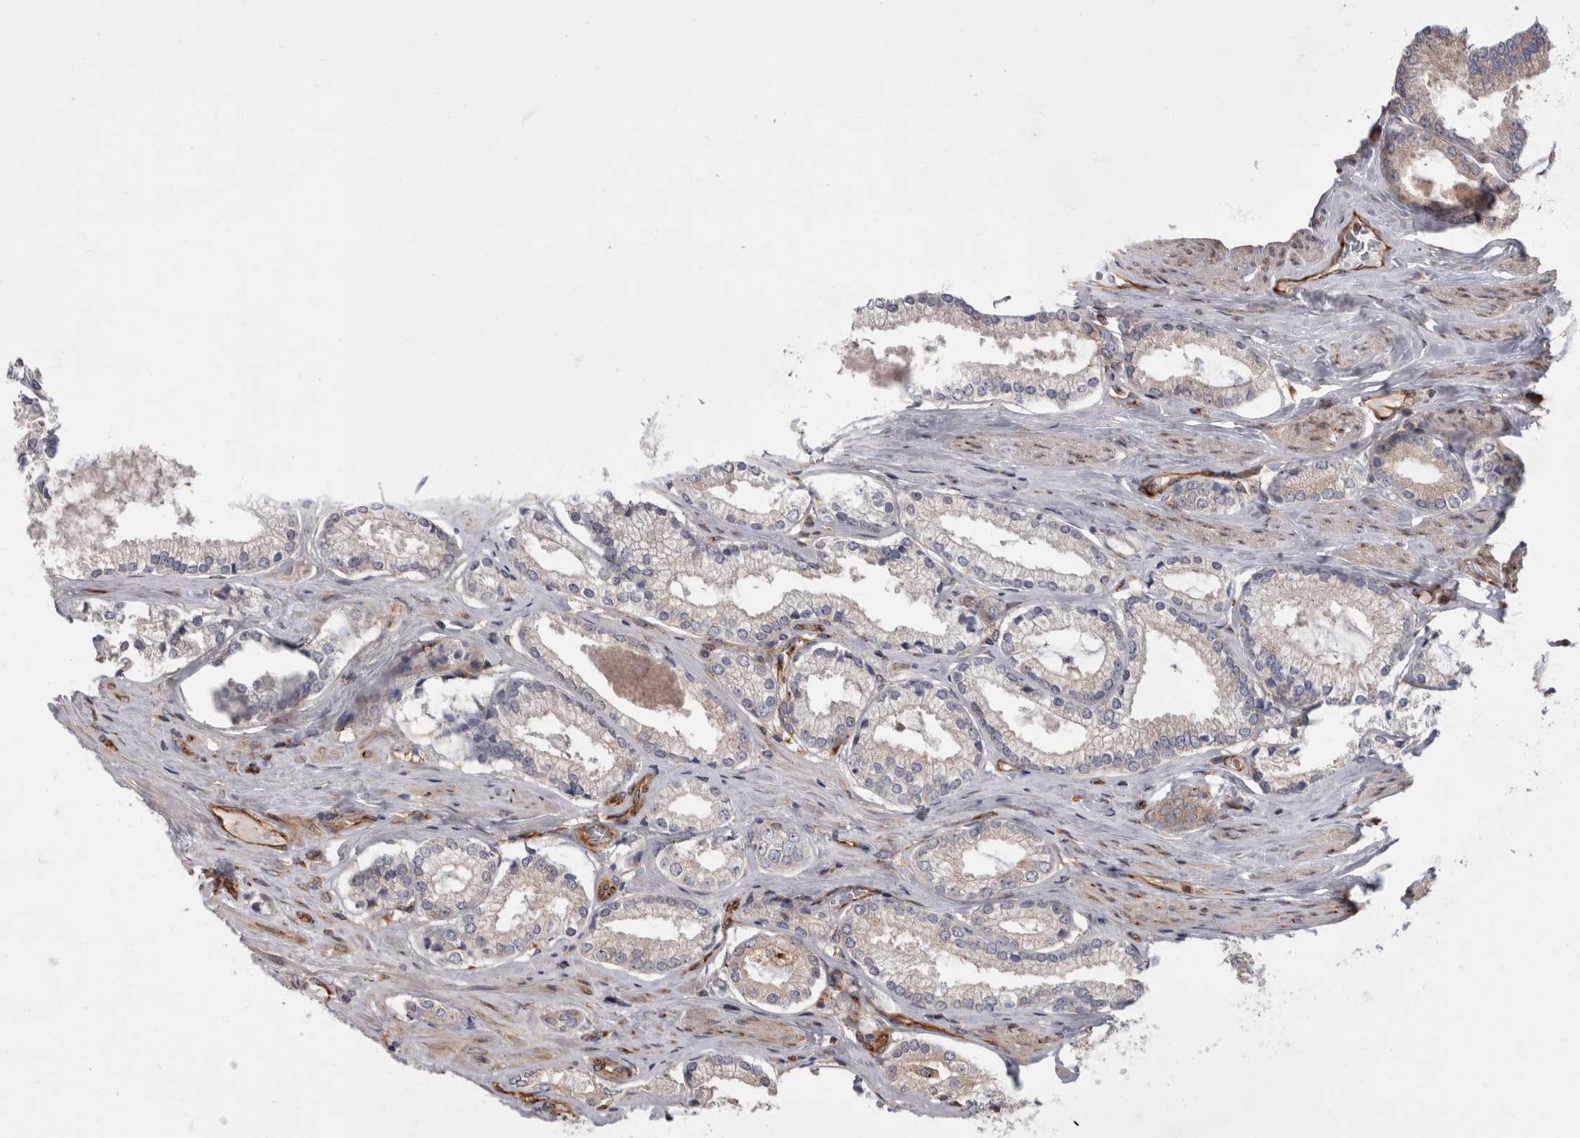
{"staining": {"intensity": "negative", "quantity": "none", "location": "none"}, "tissue": "prostate cancer", "cell_type": "Tumor cells", "image_type": "cancer", "snomed": [{"axis": "morphology", "description": "Adenocarcinoma, Low grade"}, {"axis": "topography", "description": "Prostate"}], "caption": "Prostate adenocarcinoma (low-grade) stained for a protein using IHC exhibits no positivity tumor cells.", "gene": "HOOK3", "patient": {"sex": "male", "age": 71}}